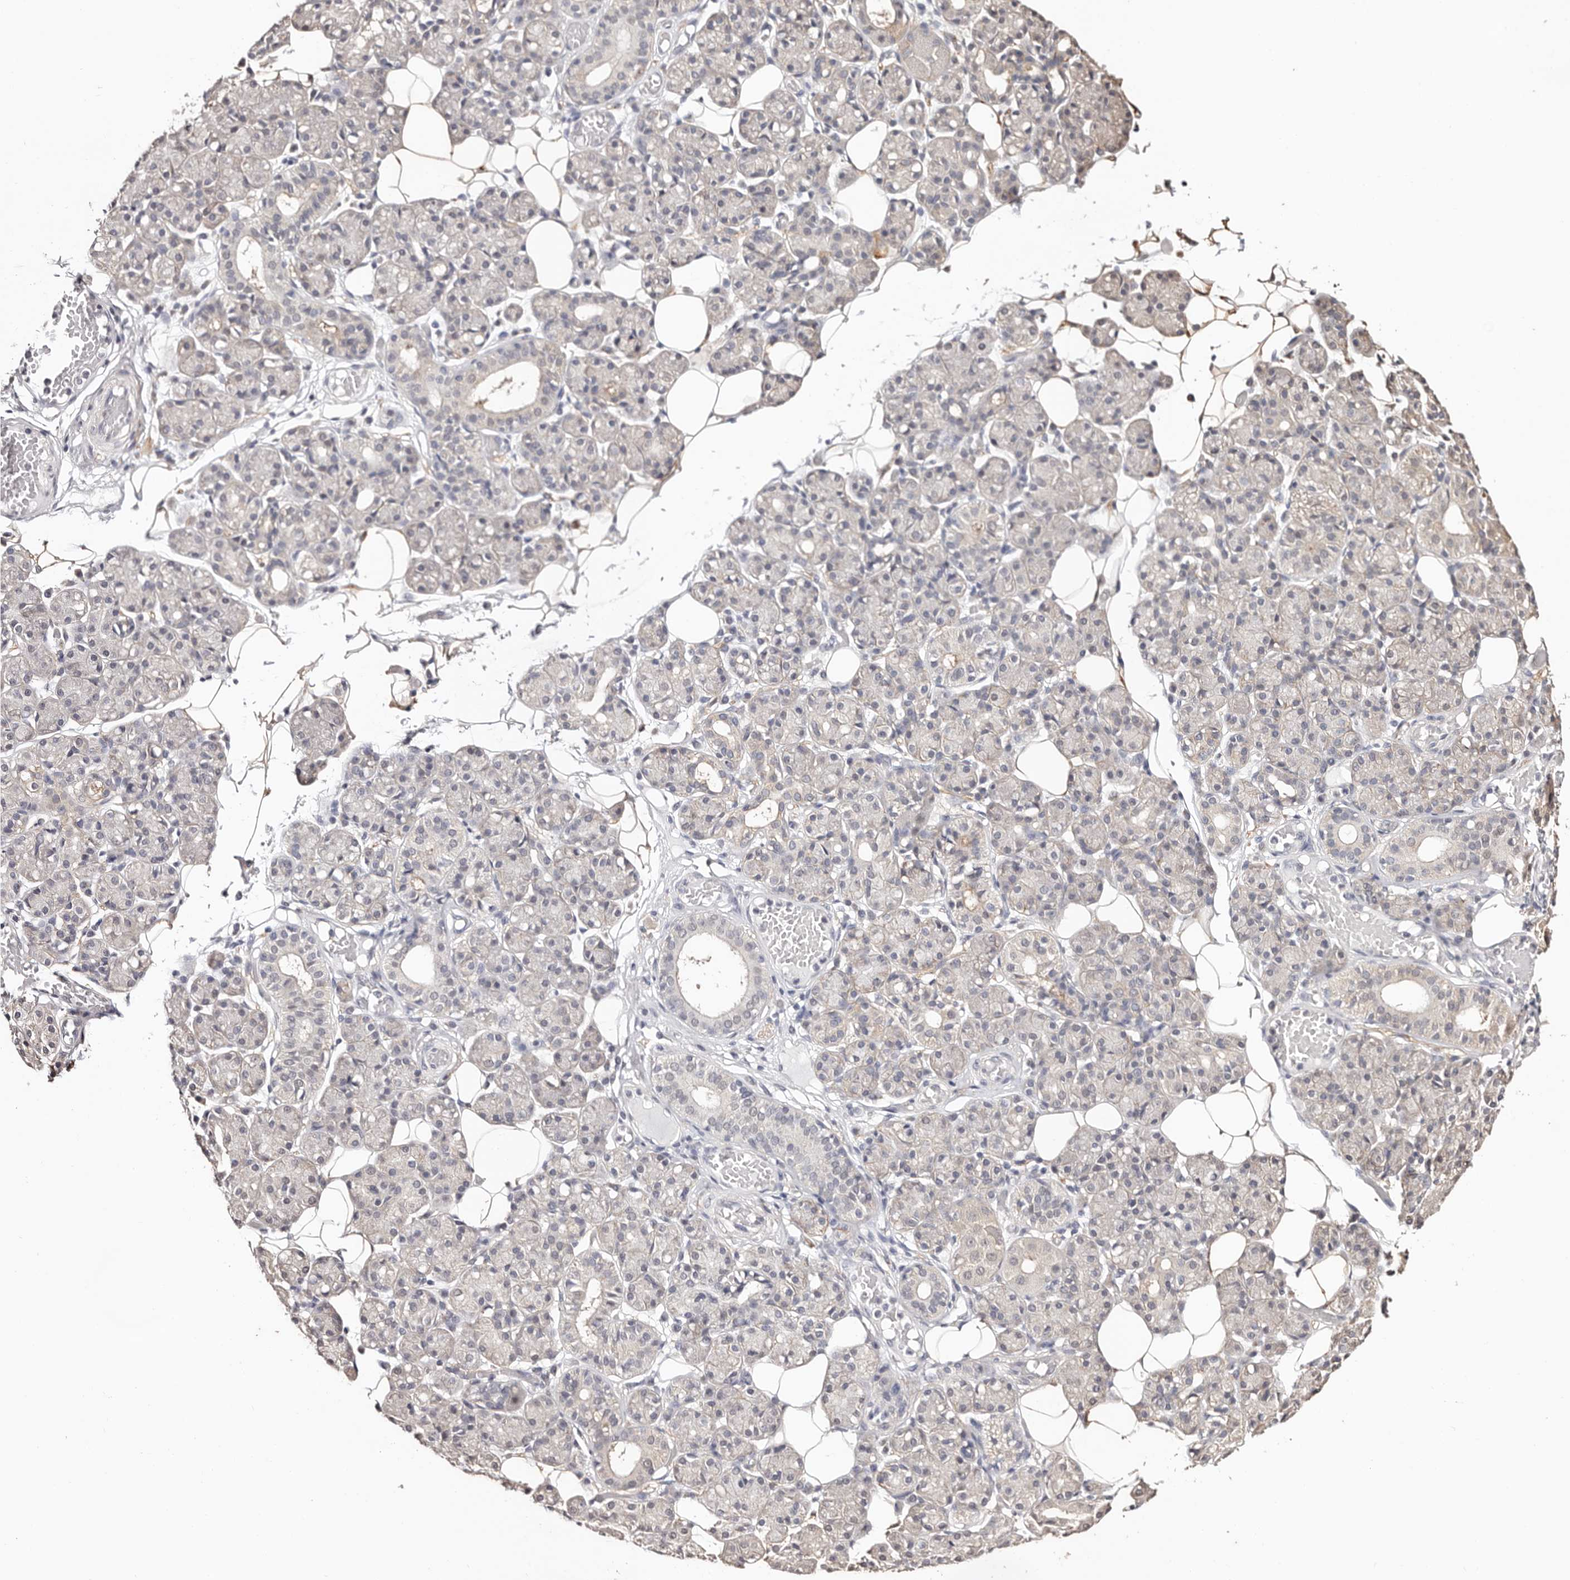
{"staining": {"intensity": "weak", "quantity": "25%-75%", "location": "cytoplasmic/membranous"}, "tissue": "salivary gland", "cell_type": "Glandular cells", "image_type": "normal", "snomed": [{"axis": "morphology", "description": "Normal tissue, NOS"}, {"axis": "topography", "description": "Salivary gland"}], "caption": "This image displays normal salivary gland stained with IHC to label a protein in brown. The cytoplasmic/membranous of glandular cells show weak positivity for the protein. Nuclei are counter-stained blue.", "gene": "TYW3", "patient": {"sex": "male", "age": 63}}